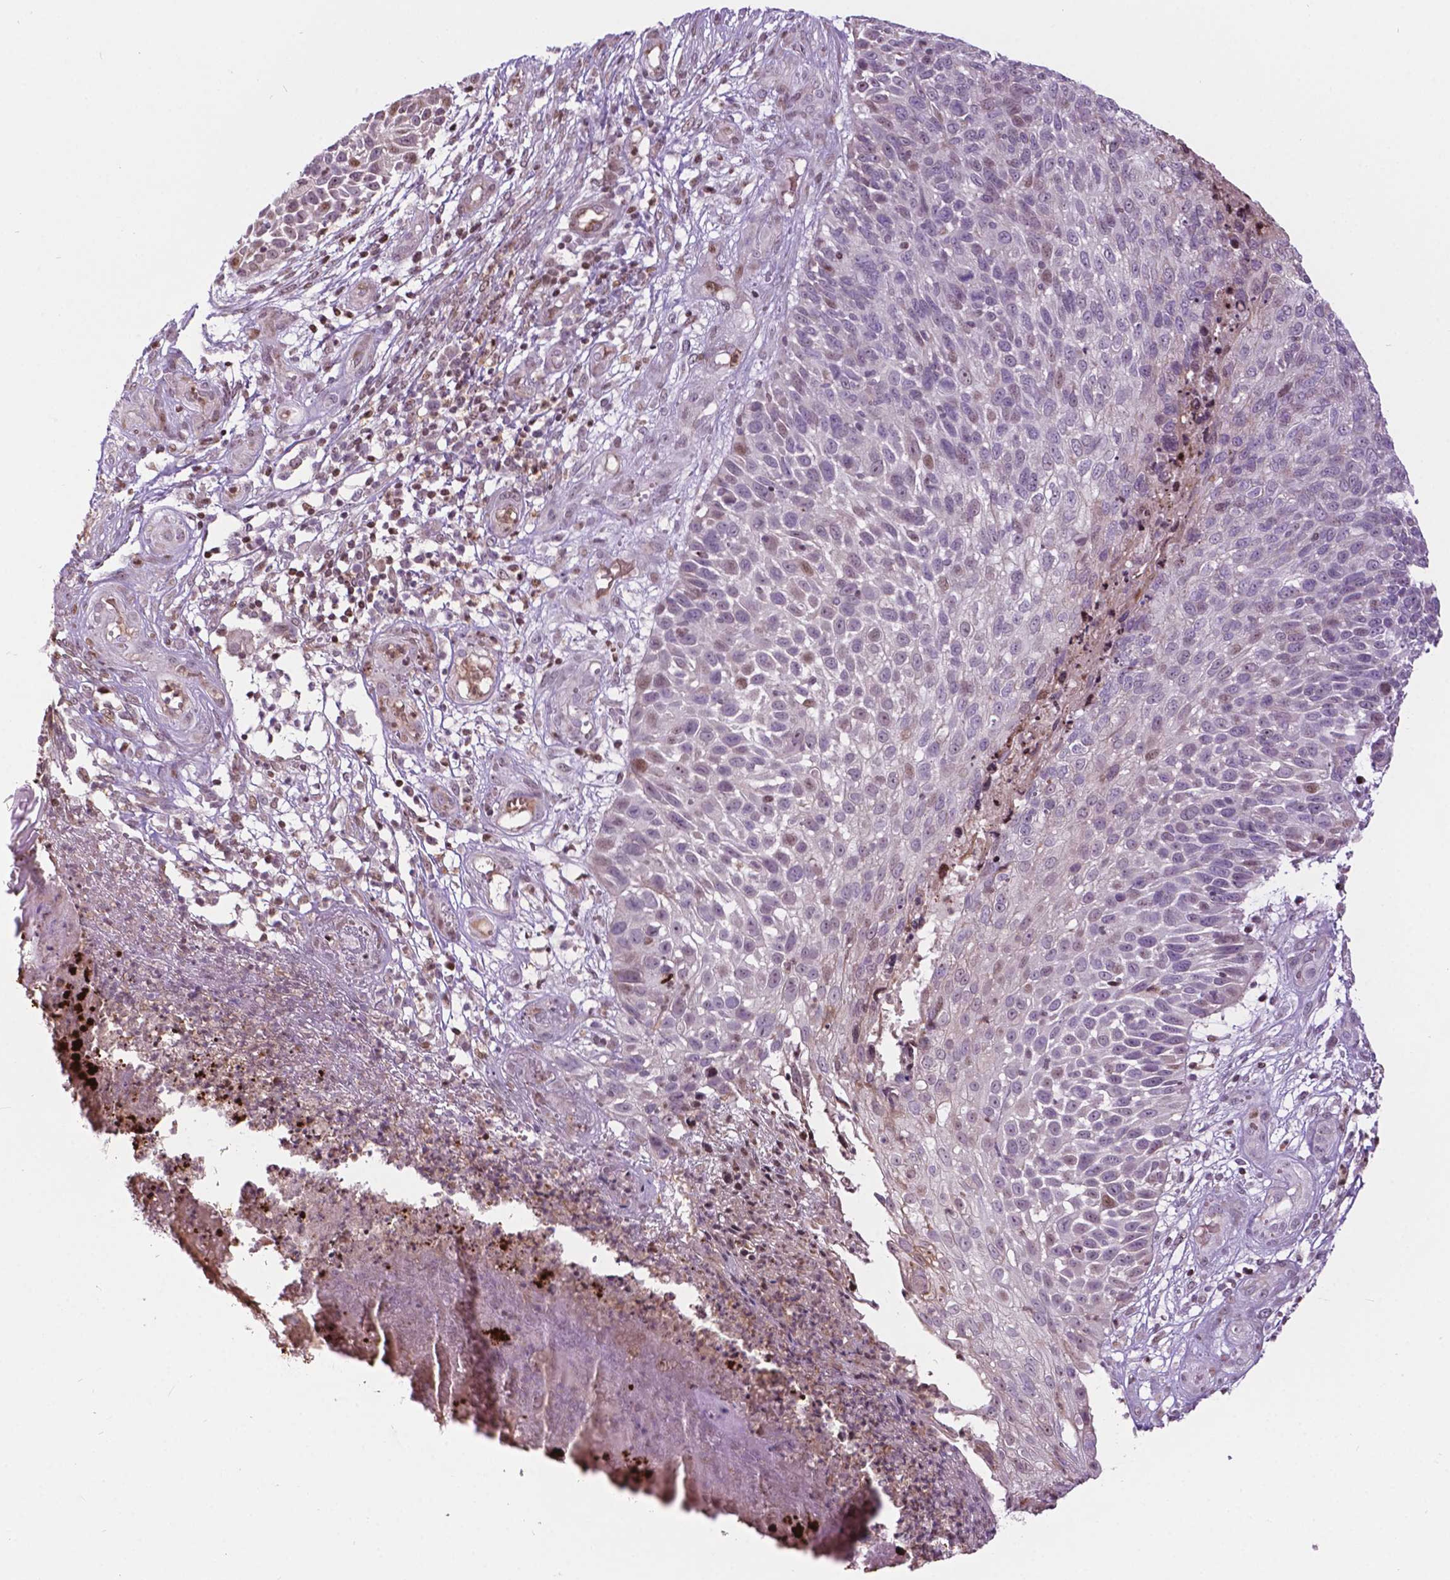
{"staining": {"intensity": "negative", "quantity": "none", "location": "none"}, "tissue": "skin cancer", "cell_type": "Tumor cells", "image_type": "cancer", "snomed": [{"axis": "morphology", "description": "Squamous cell carcinoma, NOS"}, {"axis": "topography", "description": "Skin"}], "caption": "Squamous cell carcinoma (skin) was stained to show a protein in brown. There is no significant staining in tumor cells. Nuclei are stained in blue.", "gene": "PTPN18", "patient": {"sex": "male", "age": 92}}